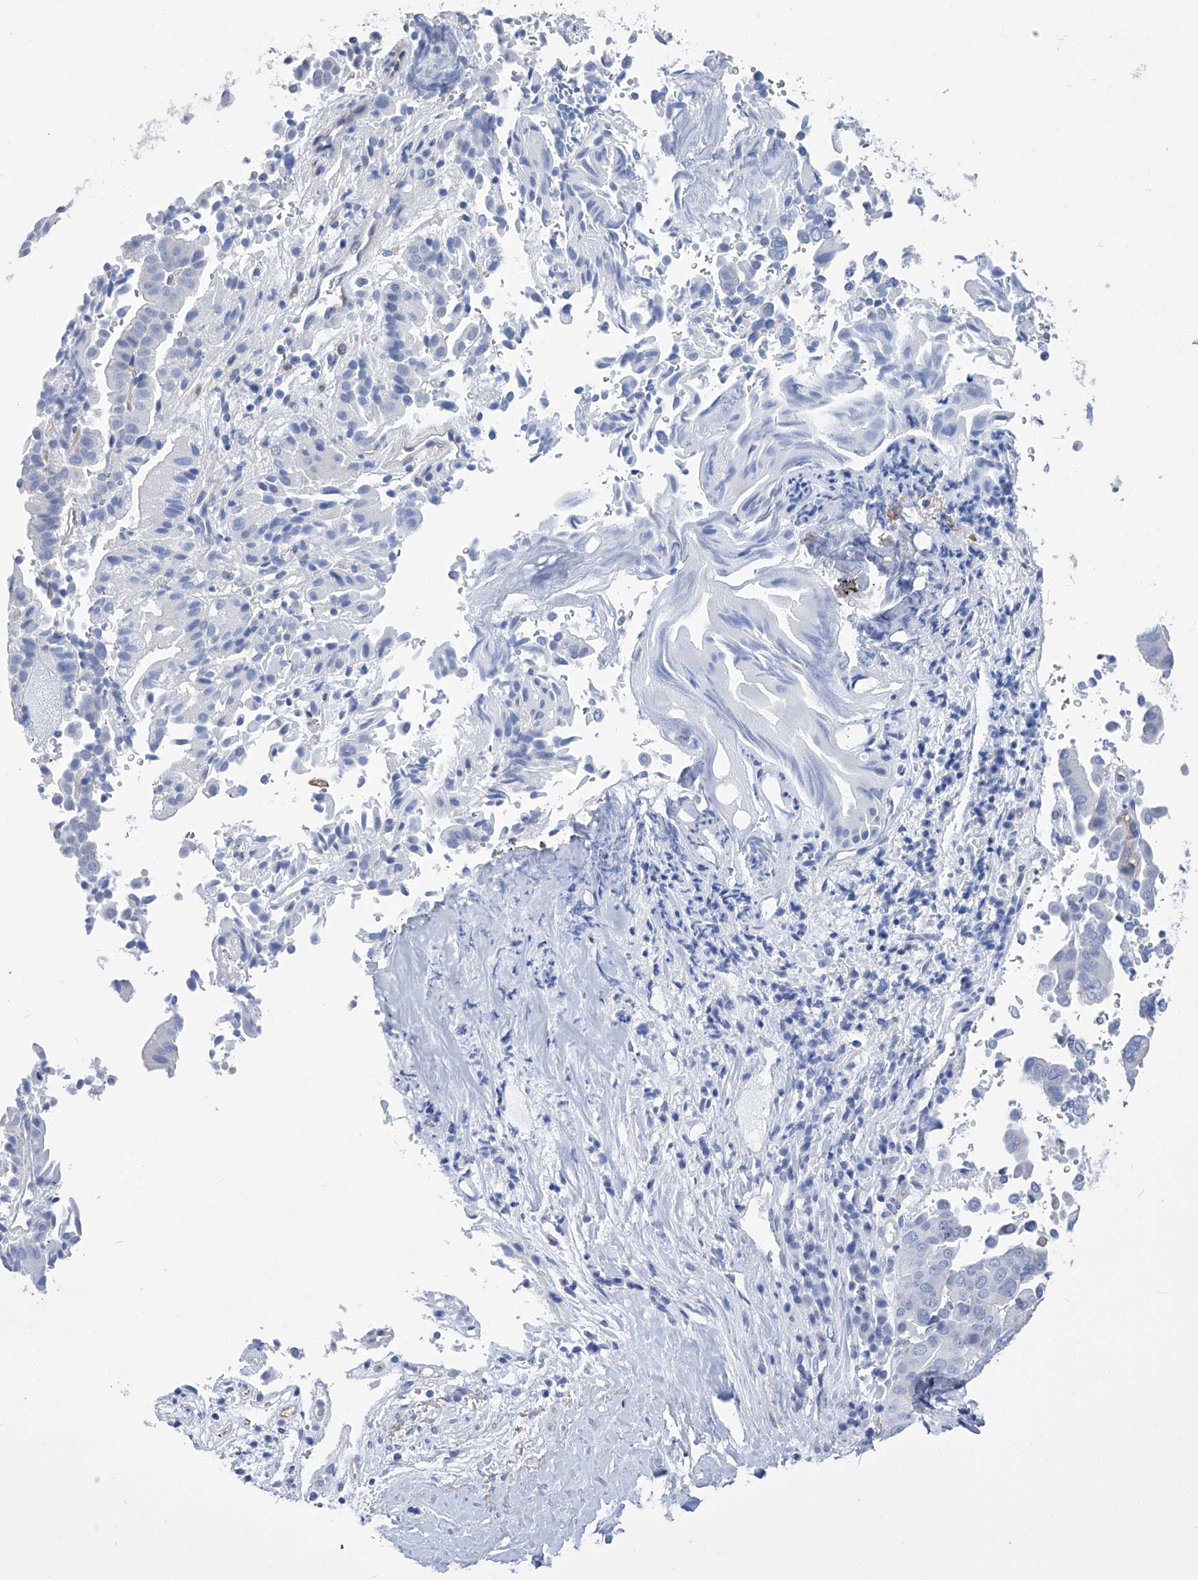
{"staining": {"intensity": "negative", "quantity": "none", "location": "none"}, "tissue": "liver cancer", "cell_type": "Tumor cells", "image_type": "cancer", "snomed": [{"axis": "morphology", "description": "Cholangiocarcinoma"}, {"axis": "topography", "description": "Liver"}], "caption": "A high-resolution micrograph shows immunohistochemistry (IHC) staining of liver cancer (cholangiocarcinoma), which exhibits no significant staining in tumor cells.", "gene": "SMS", "patient": {"sex": "female", "age": 75}}